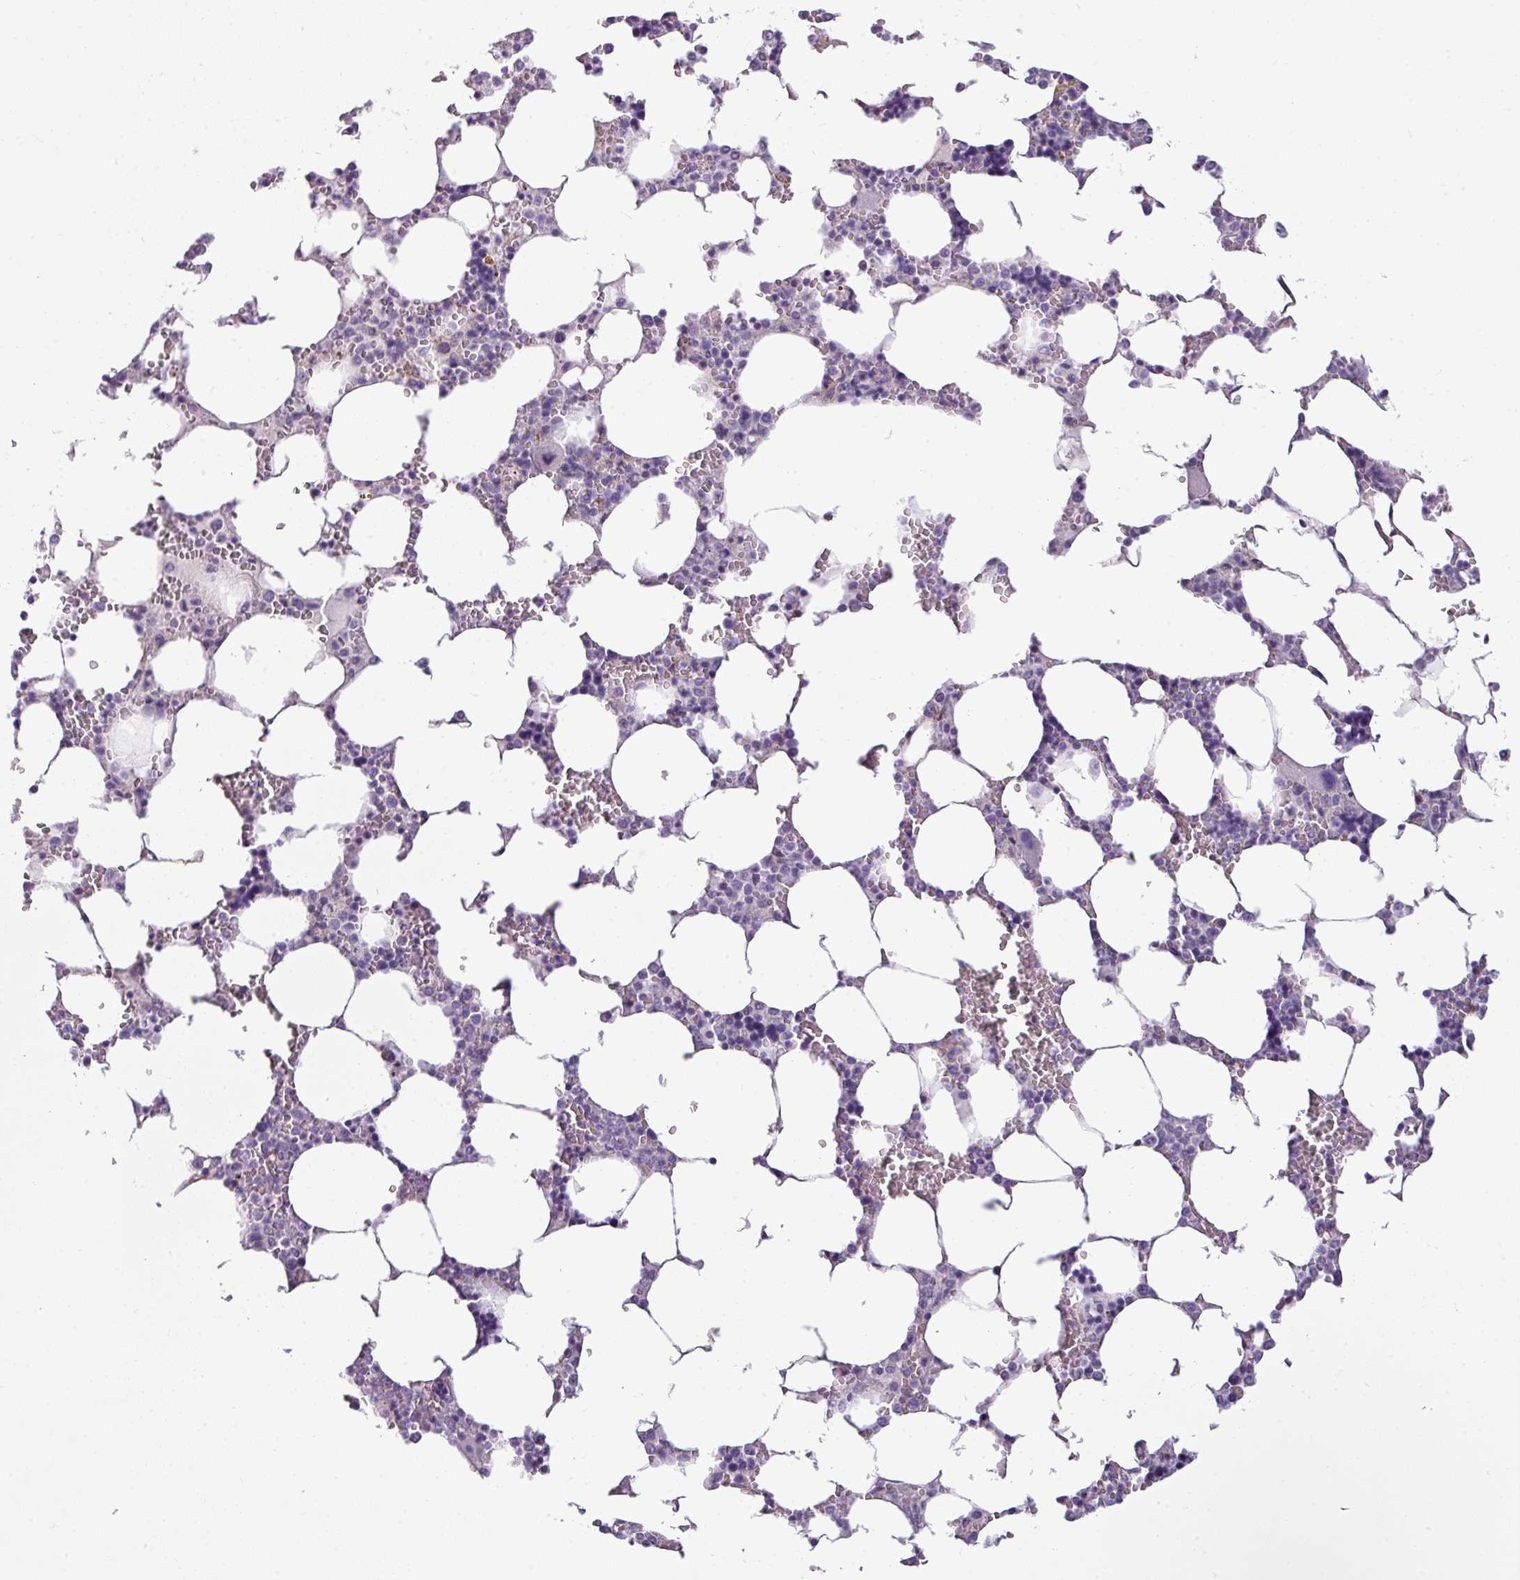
{"staining": {"intensity": "negative", "quantity": "none", "location": "none"}, "tissue": "bone marrow", "cell_type": "Hematopoietic cells", "image_type": "normal", "snomed": [{"axis": "morphology", "description": "Normal tissue, NOS"}, {"axis": "topography", "description": "Bone marrow"}], "caption": "Immunohistochemistry (IHC) micrograph of unremarkable bone marrow stained for a protein (brown), which shows no positivity in hematopoietic cells. The staining is performed using DAB brown chromogen with nuclei counter-stained in using hematoxylin.", "gene": "TMEM178B", "patient": {"sex": "male", "age": 64}}